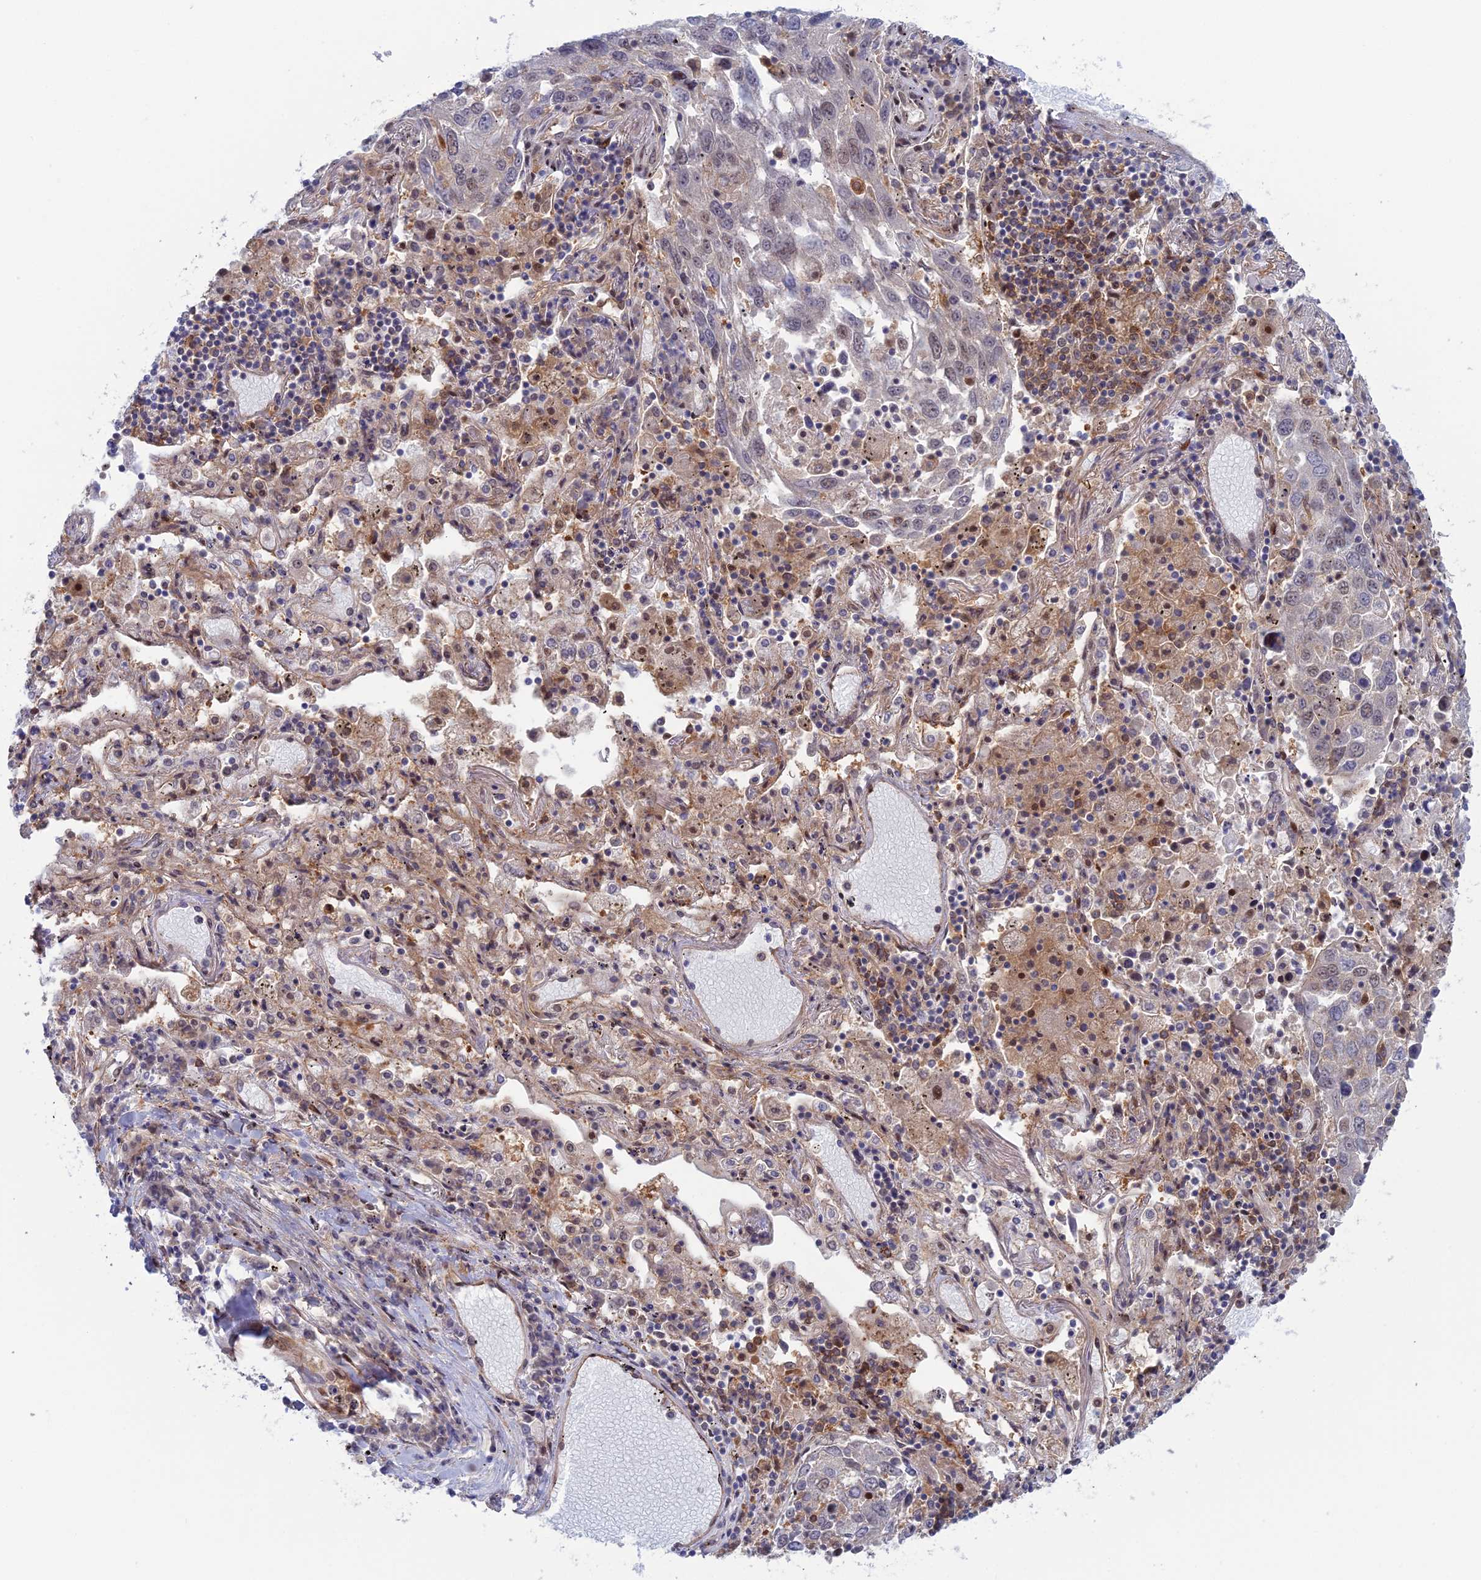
{"staining": {"intensity": "negative", "quantity": "none", "location": "none"}, "tissue": "lung cancer", "cell_type": "Tumor cells", "image_type": "cancer", "snomed": [{"axis": "morphology", "description": "Squamous cell carcinoma, NOS"}, {"axis": "topography", "description": "Lung"}], "caption": "There is no significant expression in tumor cells of lung squamous cell carcinoma.", "gene": "ABHD1", "patient": {"sex": "male", "age": 65}}